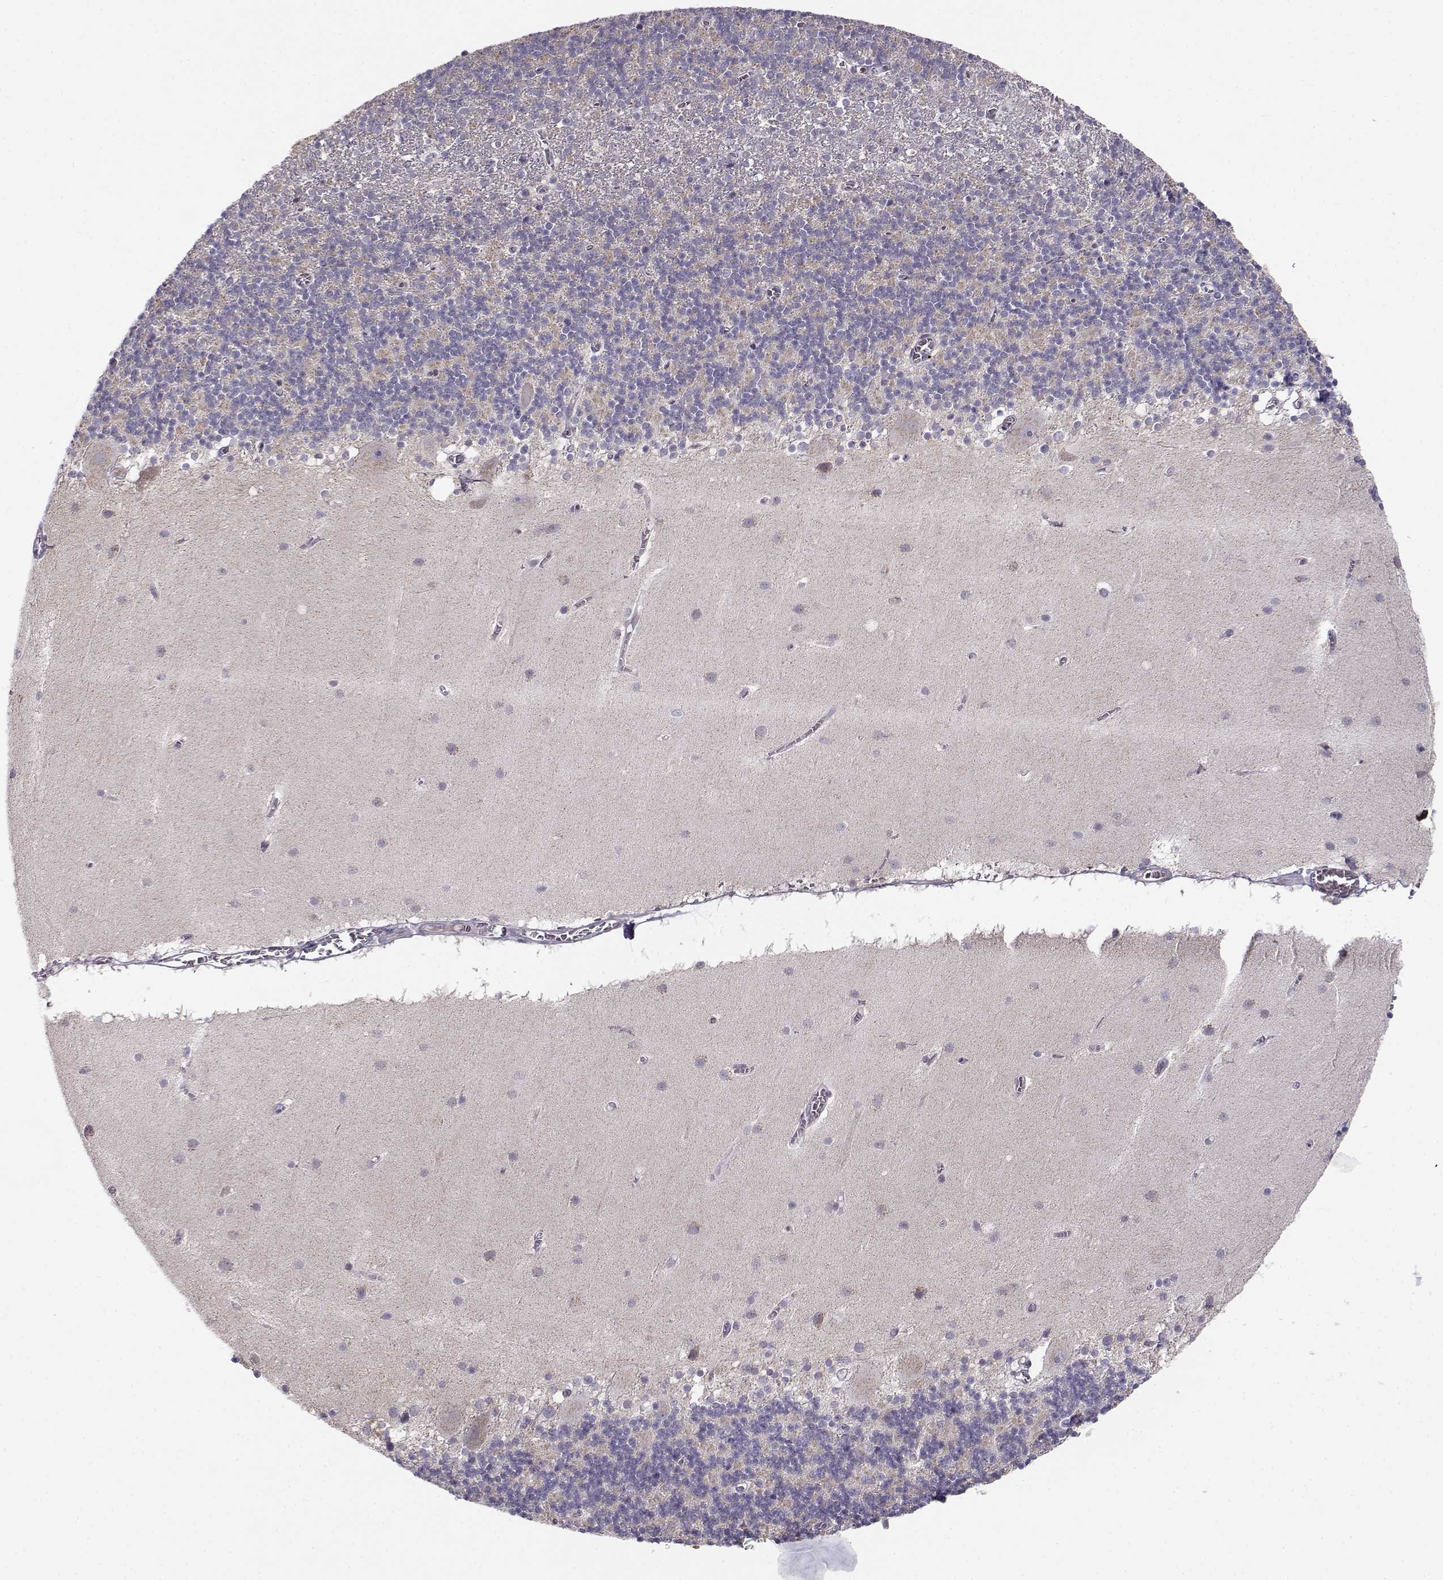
{"staining": {"intensity": "negative", "quantity": "none", "location": "none"}, "tissue": "cerebellum", "cell_type": "Cells in granular layer", "image_type": "normal", "snomed": [{"axis": "morphology", "description": "Normal tissue, NOS"}, {"axis": "topography", "description": "Cerebellum"}], "caption": "An image of human cerebellum is negative for staining in cells in granular layer. The staining was performed using DAB (3,3'-diaminobenzidine) to visualize the protein expression in brown, while the nuclei were stained in blue with hematoxylin (Magnification: 20x).", "gene": "SLC4A5", "patient": {"sex": "male", "age": 70}}